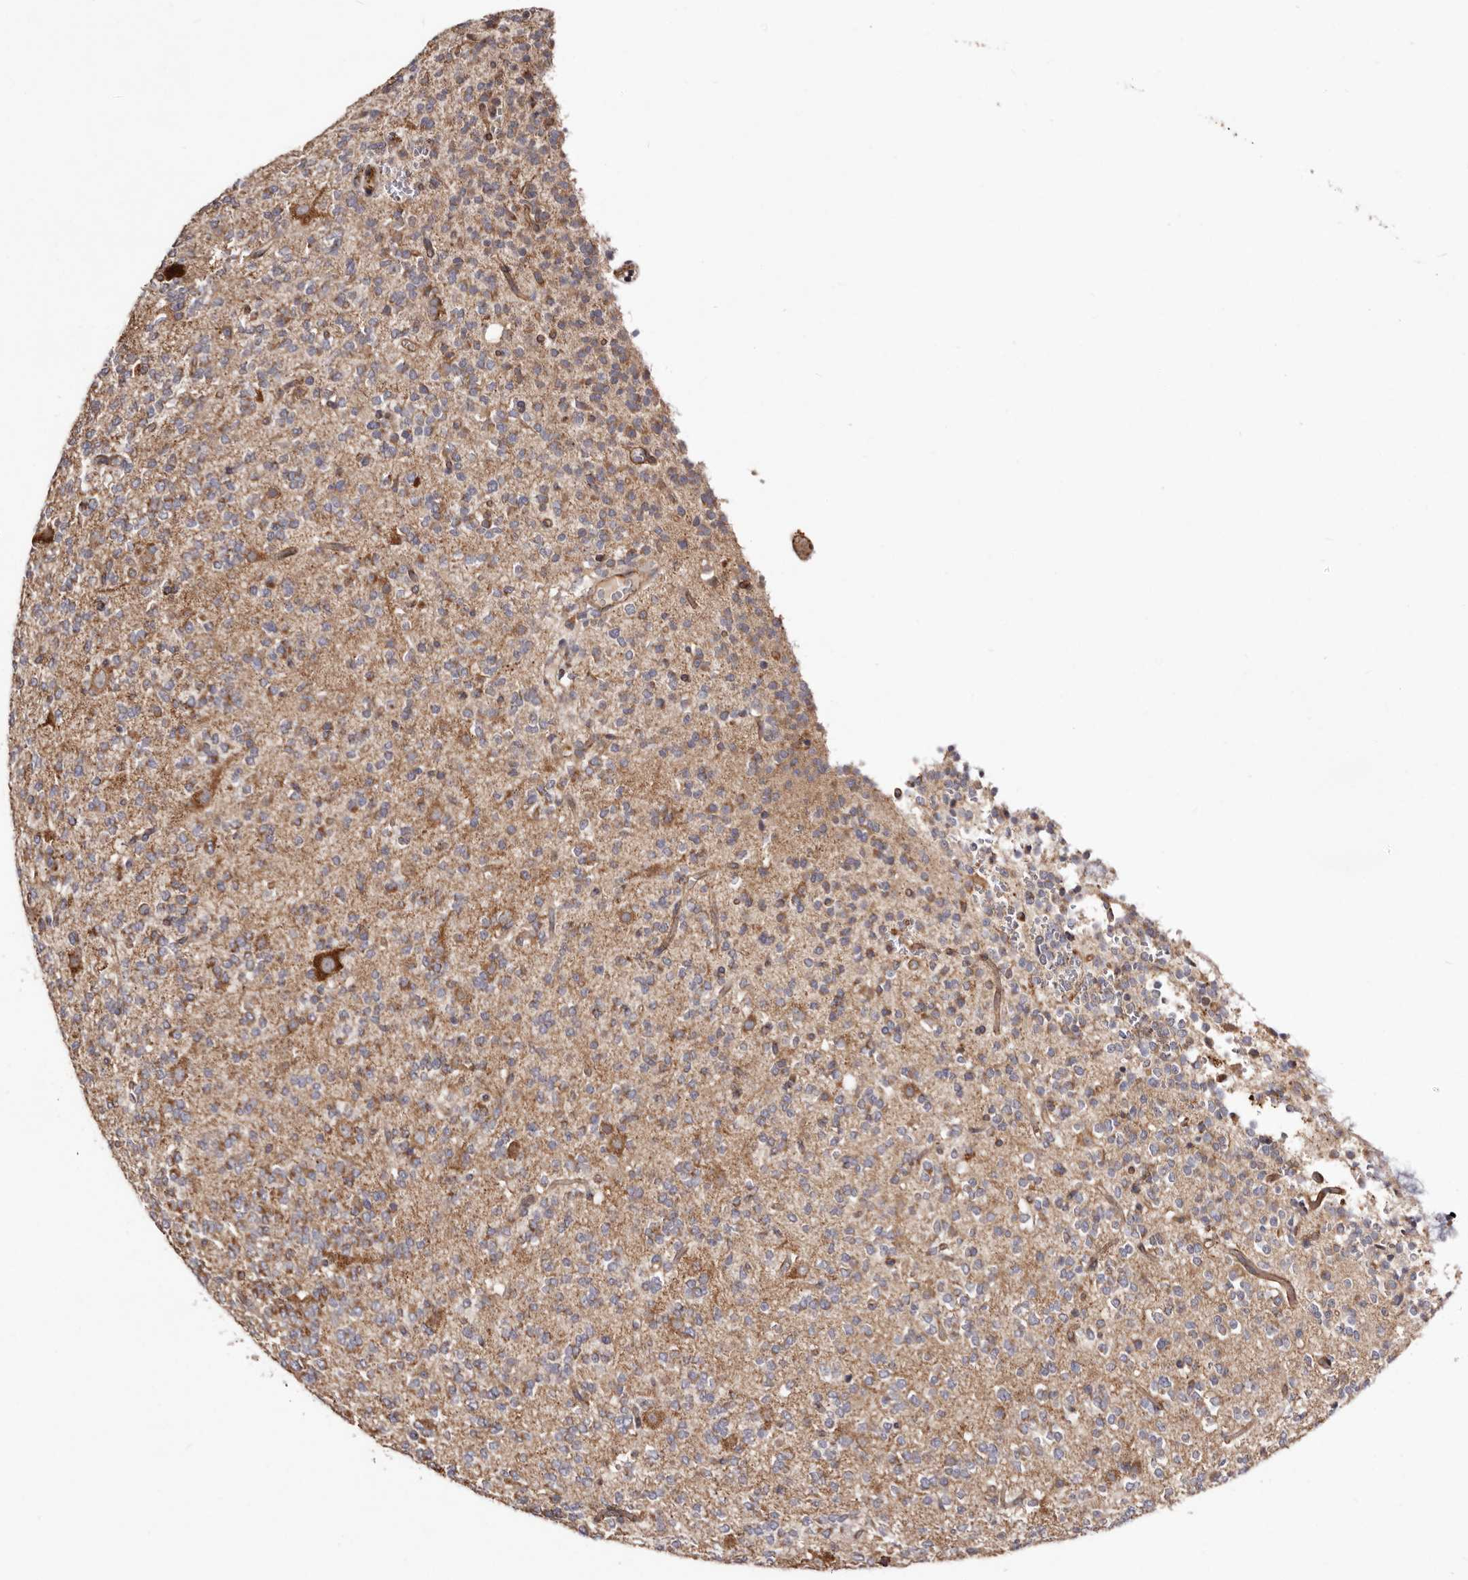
{"staining": {"intensity": "moderate", "quantity": "25%-75%", "location": "cytoplasmic/membranous"}, "tissue": "glioma", "cell_type": "Tumor cells", "image_type": "cancer", "snomed": [{"axis": "morphology", "description": "Glioma, malignant, Low grade"}, {"axis": "topography", "description": "Brain"}], "caption": "Glioma was stained to show a protein in brown. There is medium levels of moderate cytoplasmic/membranous positivity in approximately 25%-75% of tumor cells.", "gene": "LUZP1", "patient": {"sex": "male", "age": 38}}